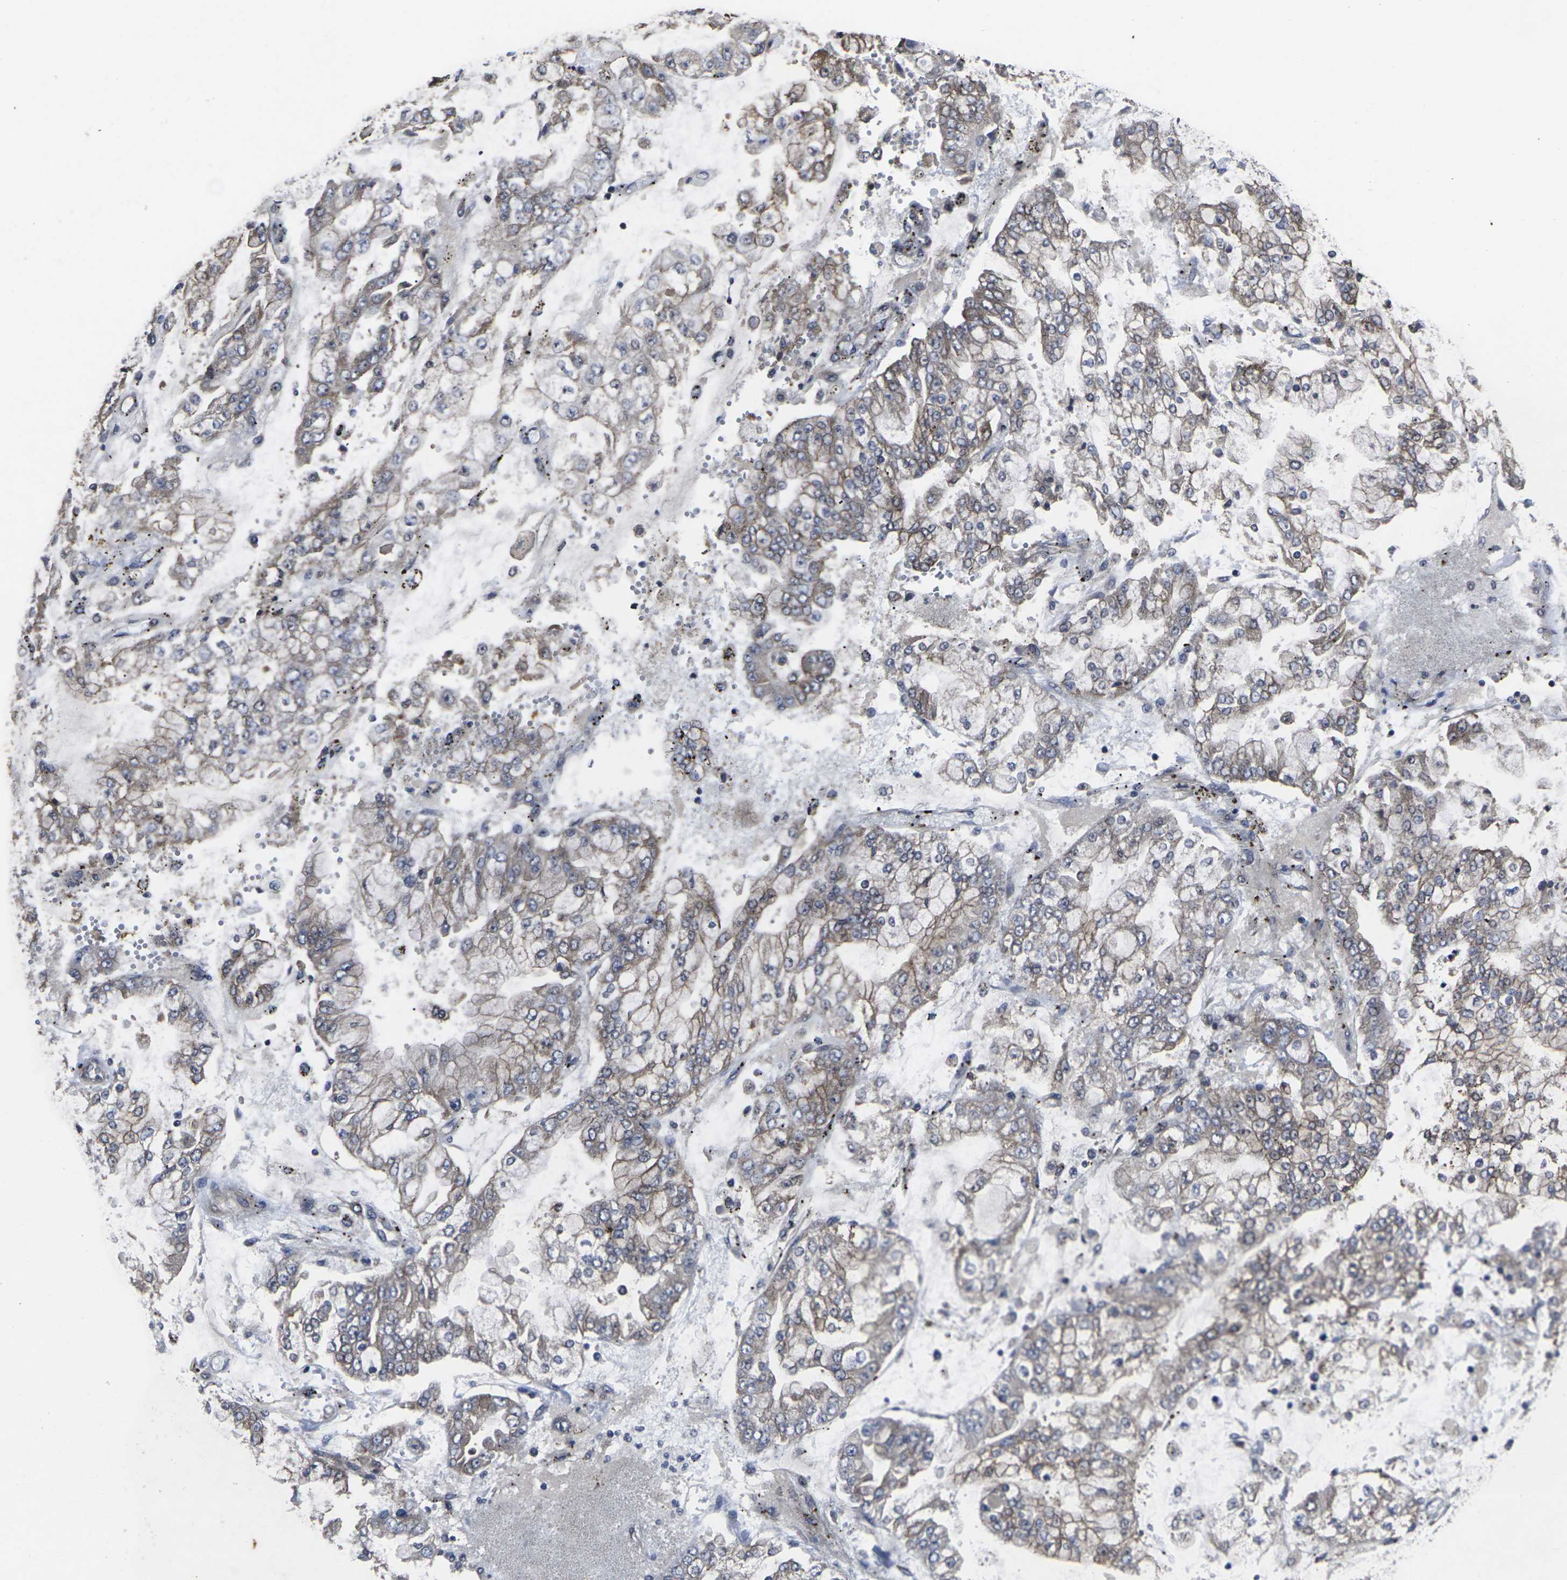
{"staining": {"intensity": "moderate", "quantity": "25%-75%", "location": "cytoplasmic/membranous"}, "tissue": "stomach cancer", "cell_type": "Tumor cells", "image_type": "cancer", "snomed": [{"axis": "morphology", "description": "Adenocarcinoma, NOS"}, {"axis": "topography", "description": "Stomach"}], "caption": "Stomach cancer (adenocarcinoma) stained for a protein exhibits moderate cytoplasmic/membranous positivity in tumor cells.", "gene": "MAPKAPK2", "patient": {"sex": "male", "age": 76}}